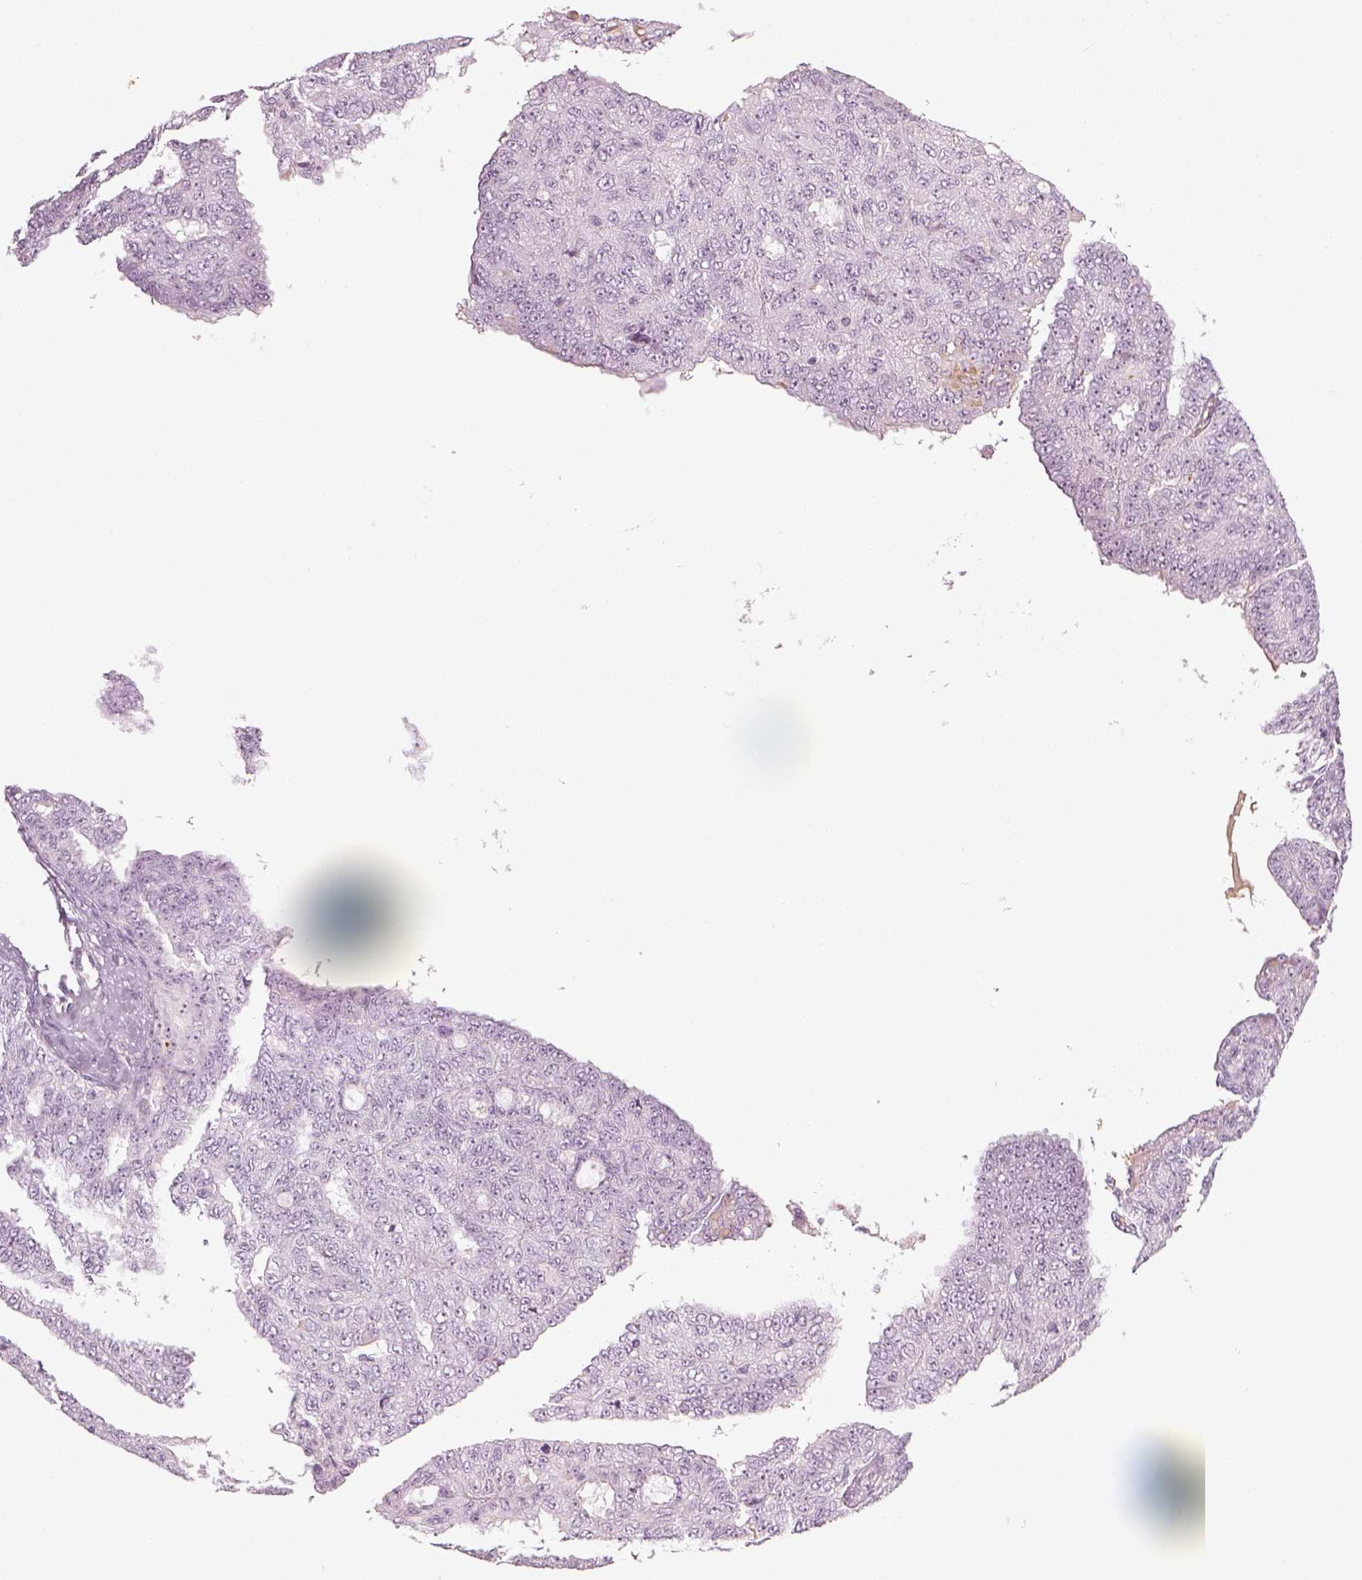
{"staining": {"intensity": "negative", "quantity": "none", "location": "none"}, "tissue": "ovarian cancer", "cell_type": "Tumor cells", "image_type": "cancer", "snomed": [{"axis": "morphology", "description": "Cystadenocarcinoma, serous, NOS"}, {"axis": "topography", "description": "Ovary"}], "caption": "High power microscopy photomicrograph of an immunohistochemistry photomicrograph of serous cystadenocarcinoma (ovarian), revealing no significant expression in tumor cells.", "gene": "GAS2L2", "patient": {"sex": "female", "age": 71}}